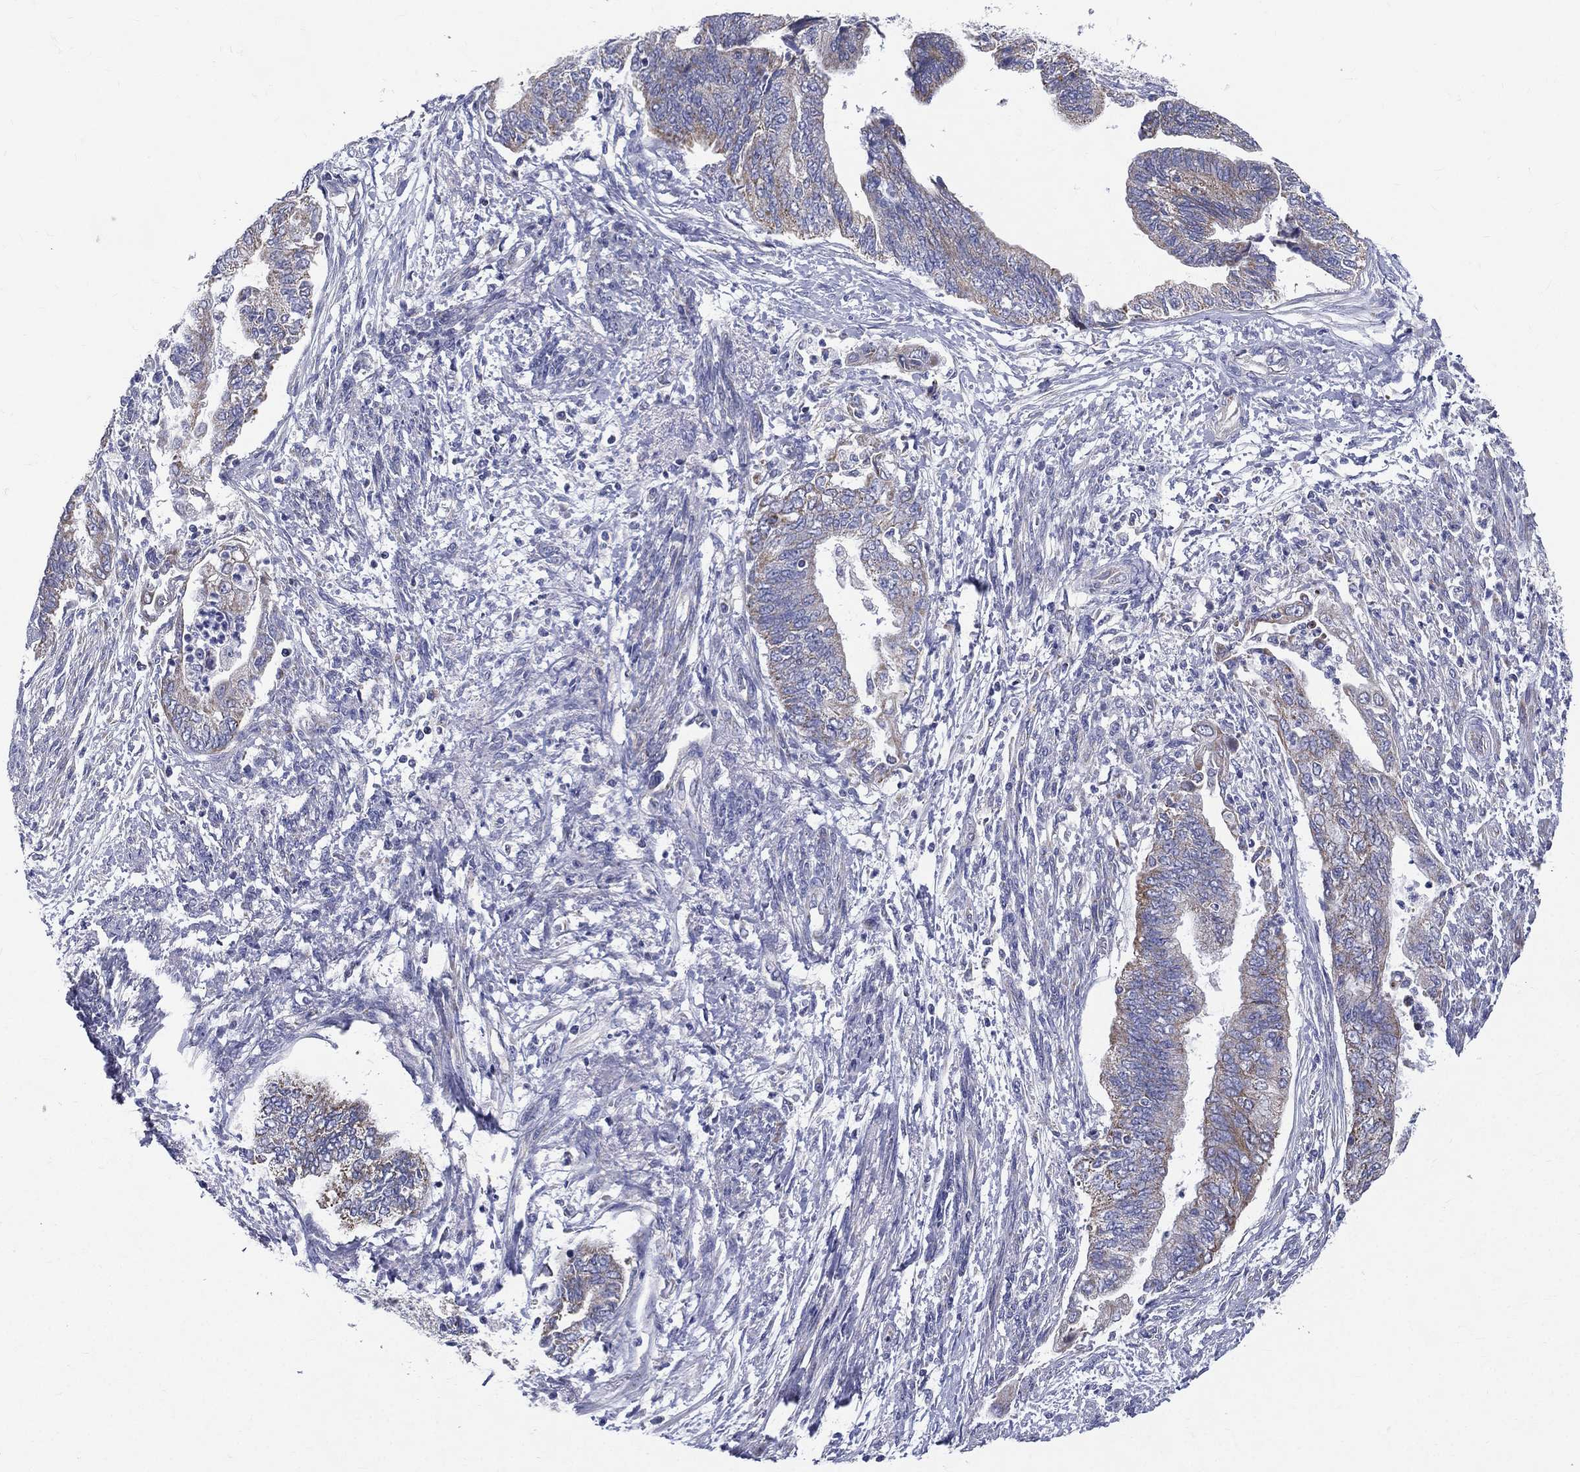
{"staining": {"intensity": "moderate", "quantity": "<25%", "location": "cytoplasmic/membranous"}, "tissue": "endometrial cancer", "cell_type": "Tumor cells", "image_type": "cancer", "snomed": [{"axis": "morphology", "description": "Adenocarcinoma, NOS"}, {"axis": "topography", "description": "Endometrium"}], "caption": "IHC staining of endometrial adenocarcinoma, which demonstrates low levels of moderate cytoplasmic/membranous positivity in about <25% of tumor cells indicating moderate cytoplasmic/membranous protein positivity. The staining was performed using DAB (3,3'-diaminobenzidine) (brown) for protein detection and nuclei were counterstained in hematoxylin (blue).", "gene": "PWWP3A", "patient": {"sex": "female", "age": 65}}